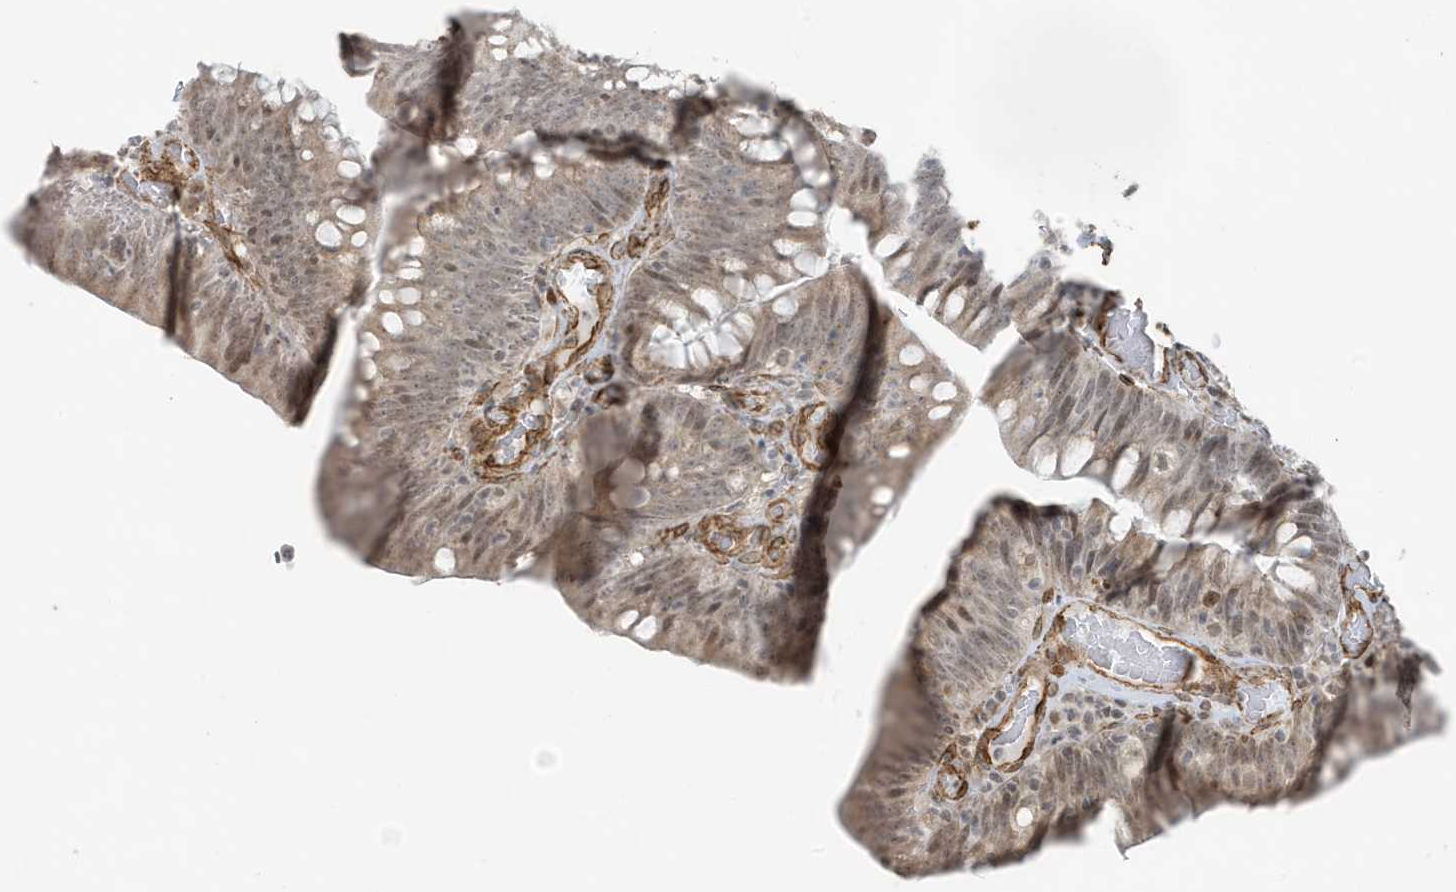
{"staining": {"intensity": "weak", "quantity": "25%-75%", "location": "cytoplasmic/membranous"}, "tissue": "colorectal cancer", "cell_type": "Tumor cells", "image_type": "cancer", "snomed": [{"axis": "morphology", "description": "Normal tissue, NOS"}, {"axis": "topography", "description": "Colon"}], "caption": "Colorectal cancer stained for a protein (brown) displays weak cytoplasmic/membranous positive positivity in about 25%-75% of tumor cells.", "gene": "CHCHD4", "patient": {"sex": "female", "age": 82}}